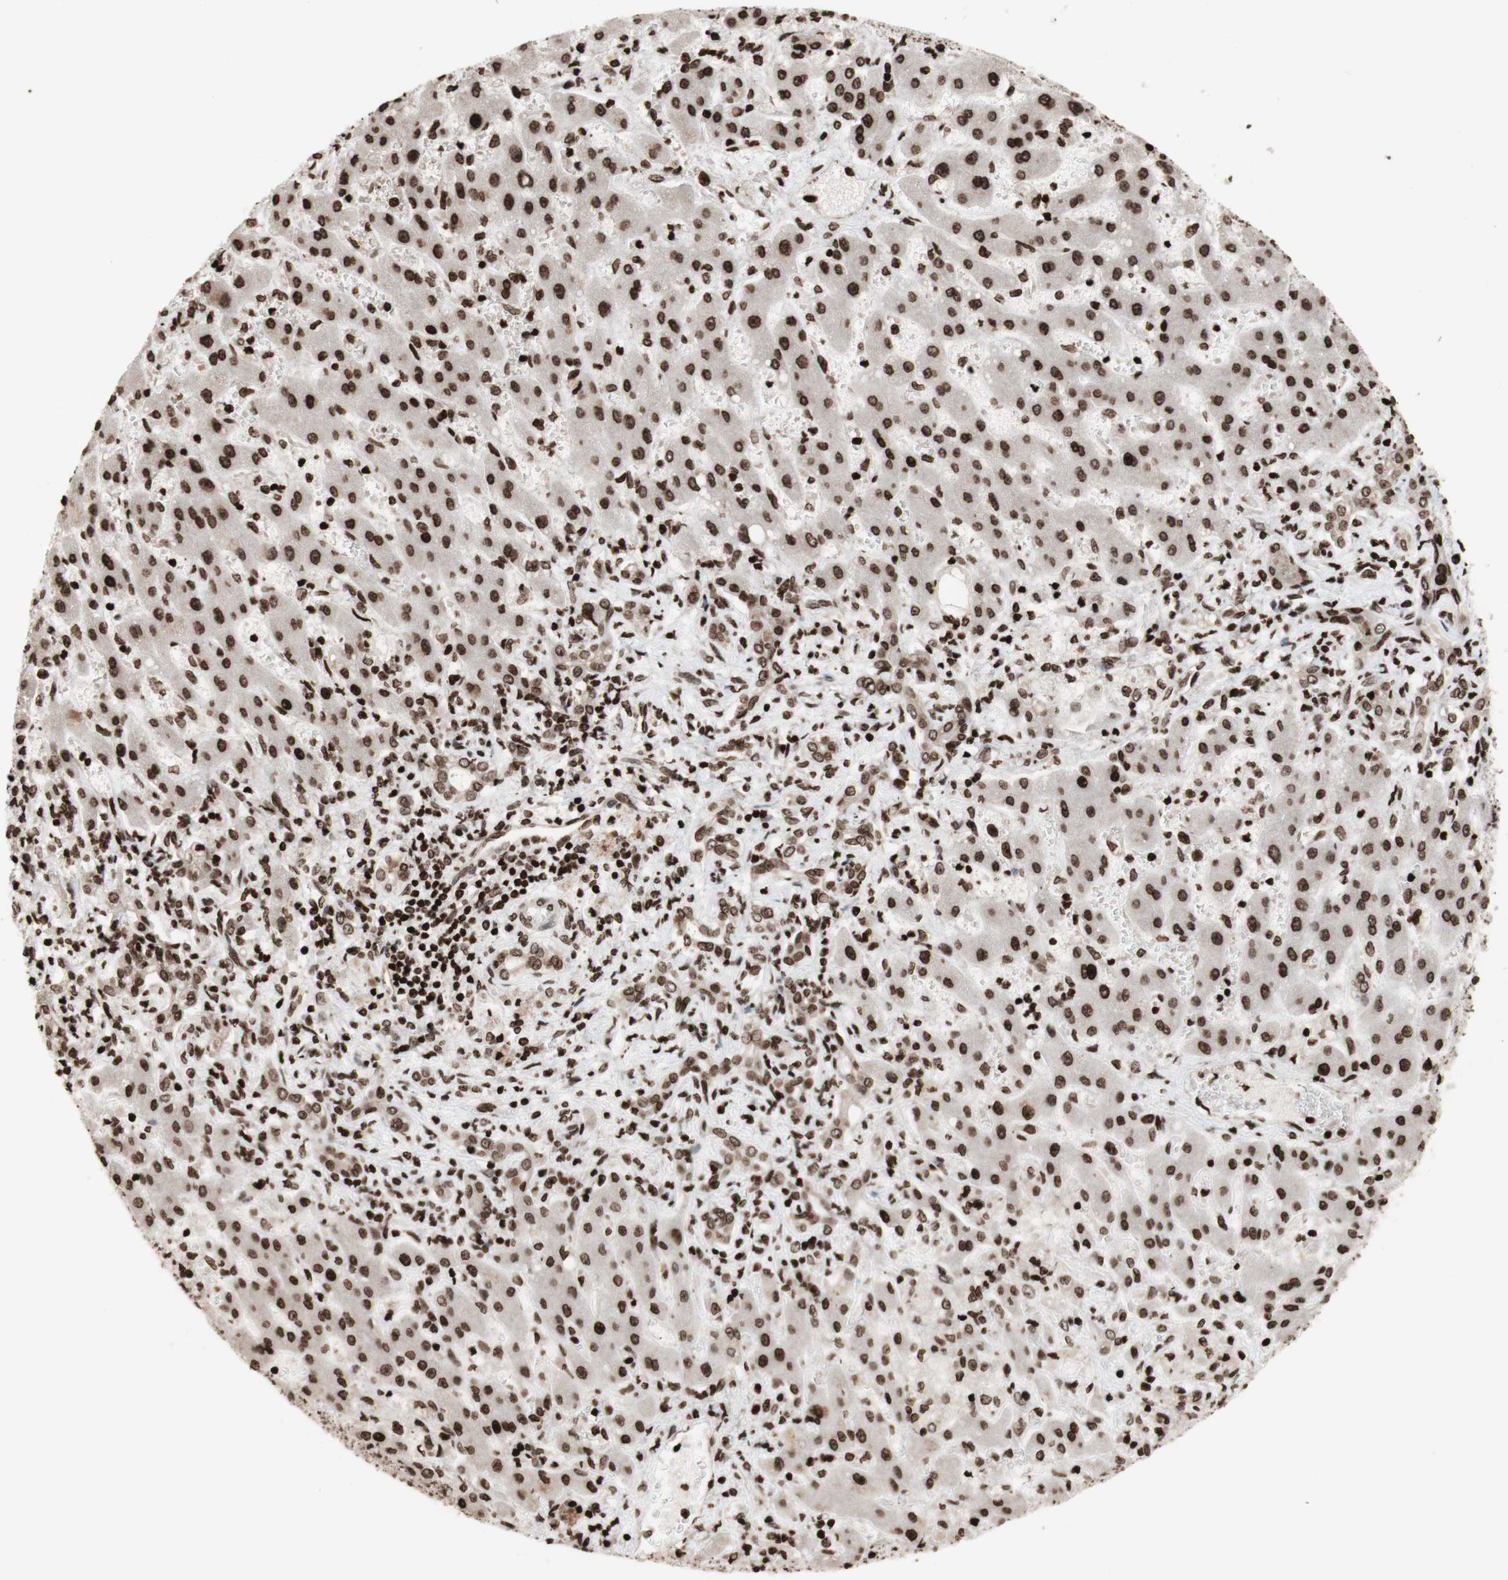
{"staining": {"intensity": "moderate", "quantity": ">75%", "location": "nuclear"}, "tissue": "liver cancer", "cell_type": "Tumor cells", "image_type": "cancer", "snomed": [{"axis": "morphology", "description": "Cholangiocarcinoma"}, {"axis": "topography", "description": "Liver"}], "caption": "Cholangiocarcinoma (liver) stained with a protein marker displays moderate staining in tumor cells.", "gene": "NCAPD2", "patient": {"sex": "male", "age": 50}}